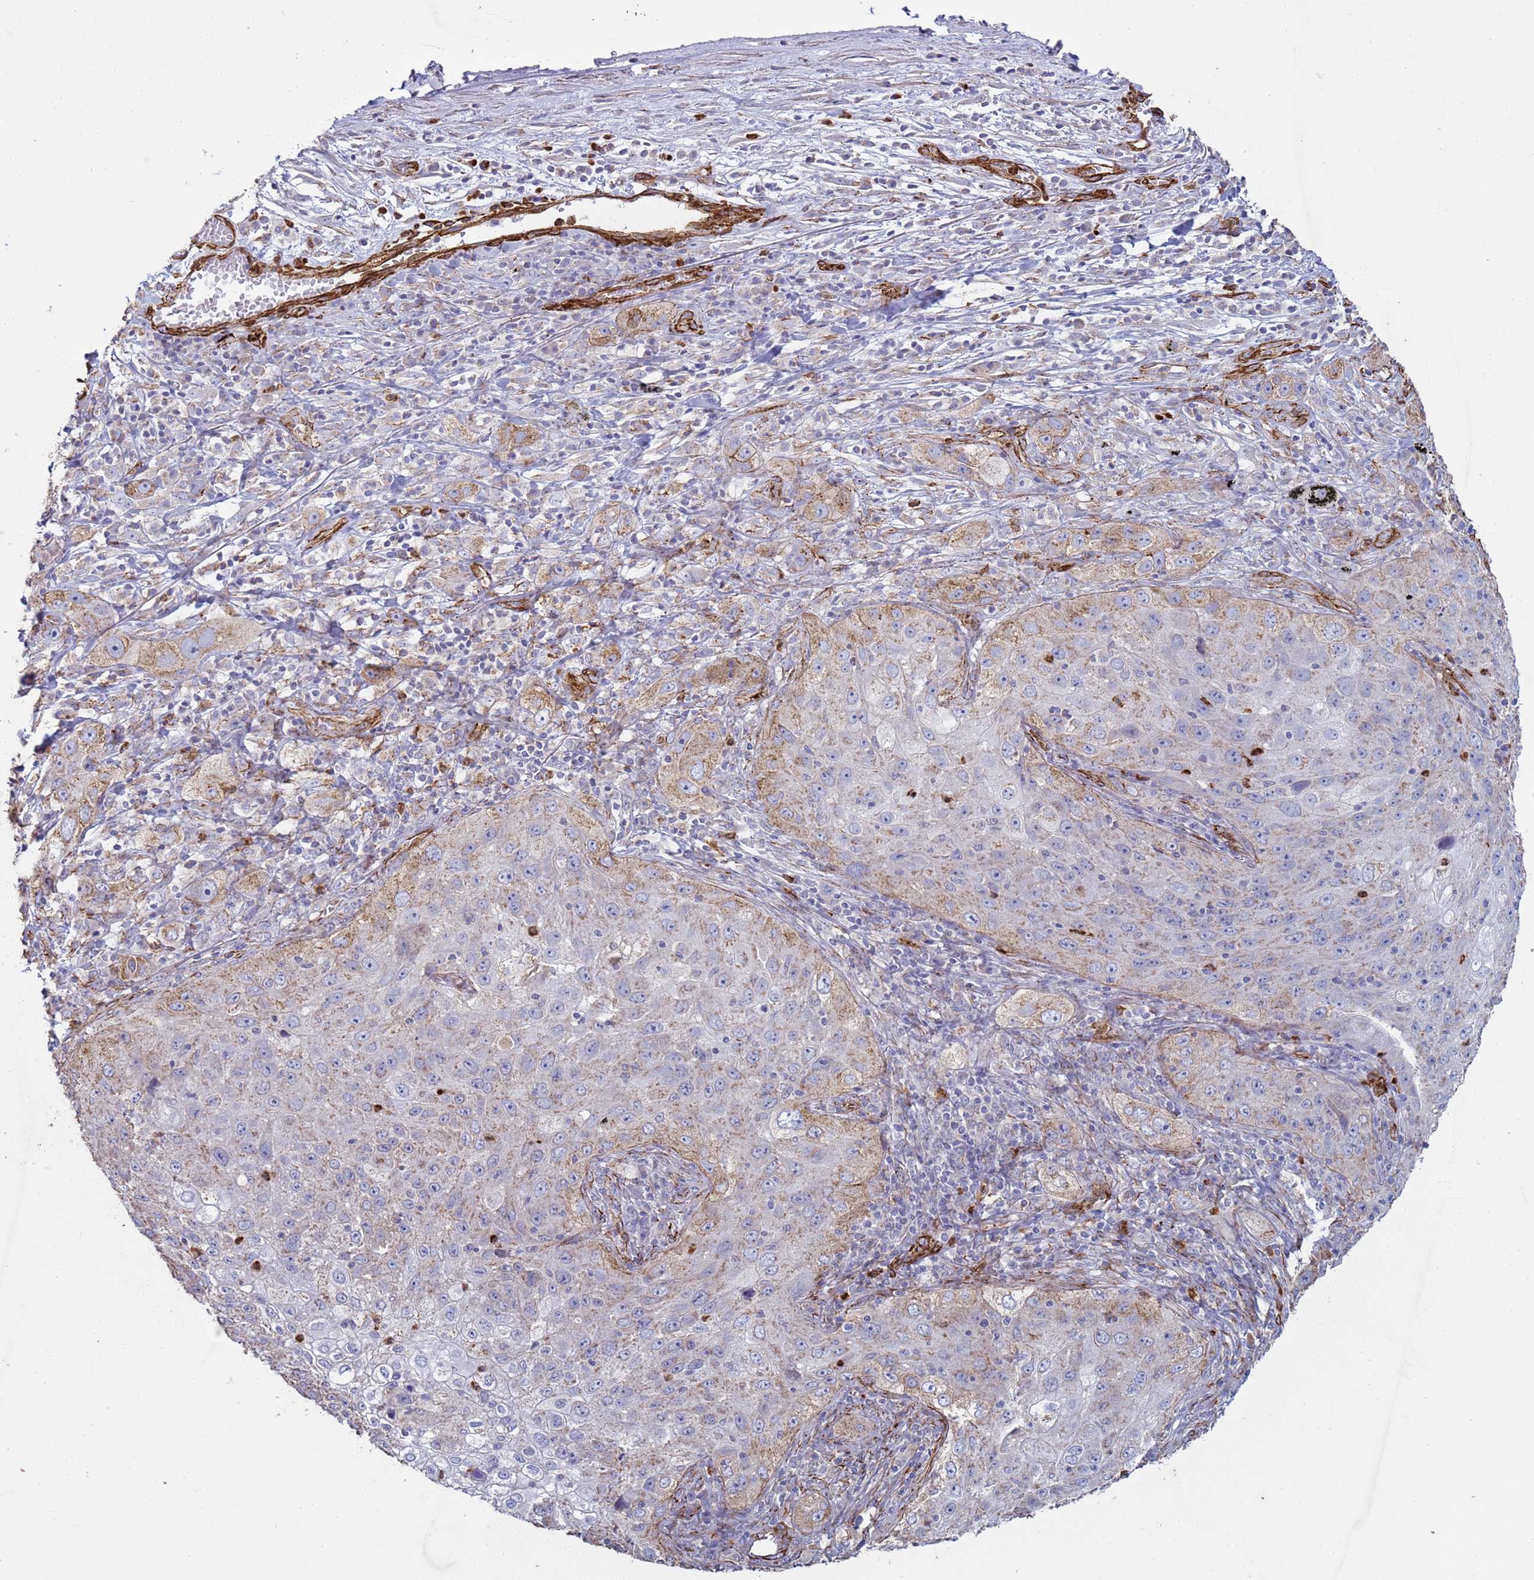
{"staining": {"intensity": "weak", "quantity": "25%-75%", "location": "cytoplasmic/membranous"}, "tissue": "lung cancer", "cell_type": "Tumor cells", "image_type": "cancer", "snomed": [{"axis": "morphology", "description": "Squamous cell carcinoma, NOS"}, {"axis": "topography", "description": "Lung"}], "caption": "Protein staining displays weak cytoplasmic/membranous positivity in about 25%-75% of tumor cells in lung squamous cell carcinoma.", "gene": "GASK1A", "patient": {"sex": "female", "age": 69}}